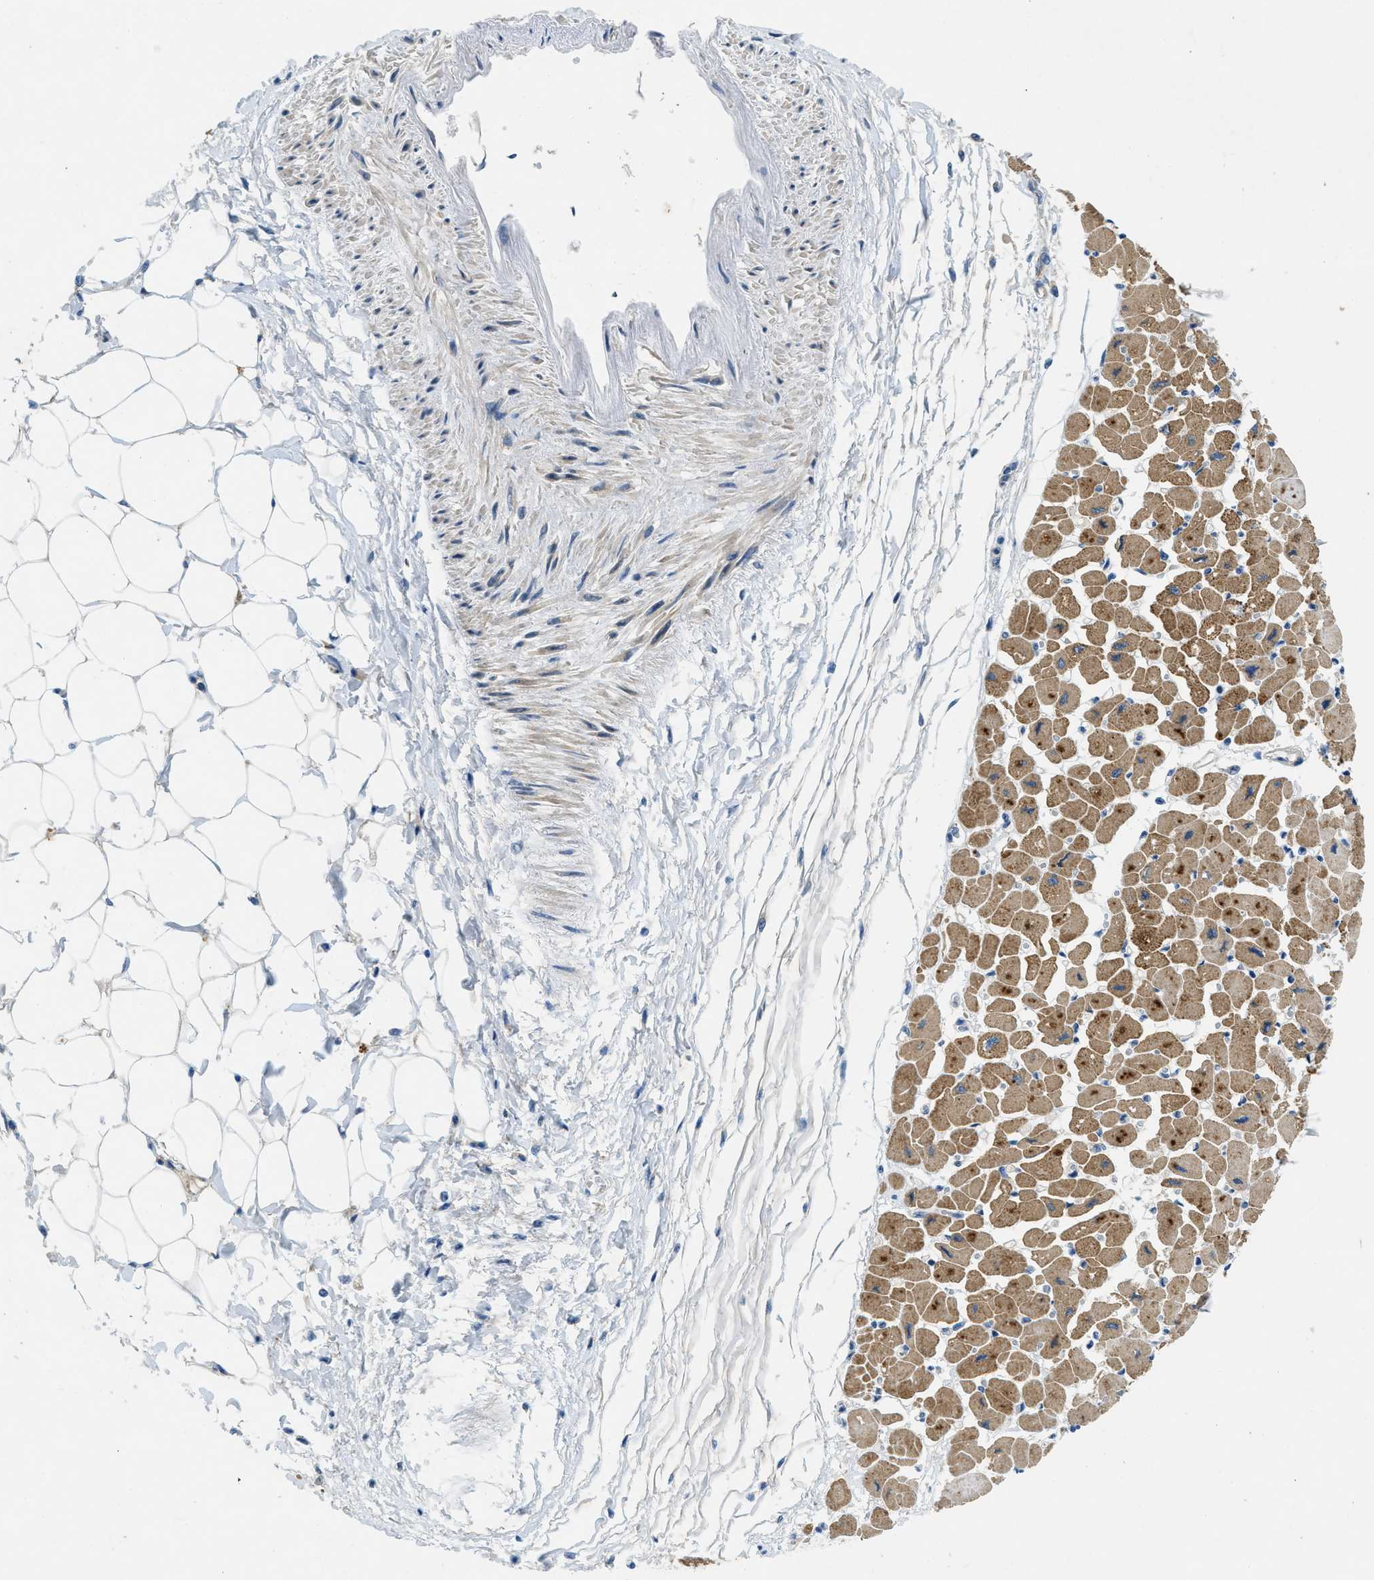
{"staining": {"intensity": "moderate", "quantity": ">75%", "location": "cytoplasmic/membranous"}, "tissue": "heart muscle", "cell_type": "Cardiomyocytes", "image_type": "normal", "snomed": [{"axis": "morphology", "description": "Normal tissue, NOS"}, {"axis": "topography", "description": "Heart"}], "caption": "Heart muscle was stained to show a protein in brown. There is medium levels of moderate cytoplasmic/membranous positivity in approximately >75% of cardiomyocytes. The staining is performed using DAB brown chromogen to label protein expression. The nuclei are counter-stained blue using hematoxylin.", "gene": "RIPK2", "patient": {"sex": "female", "age": 54}}